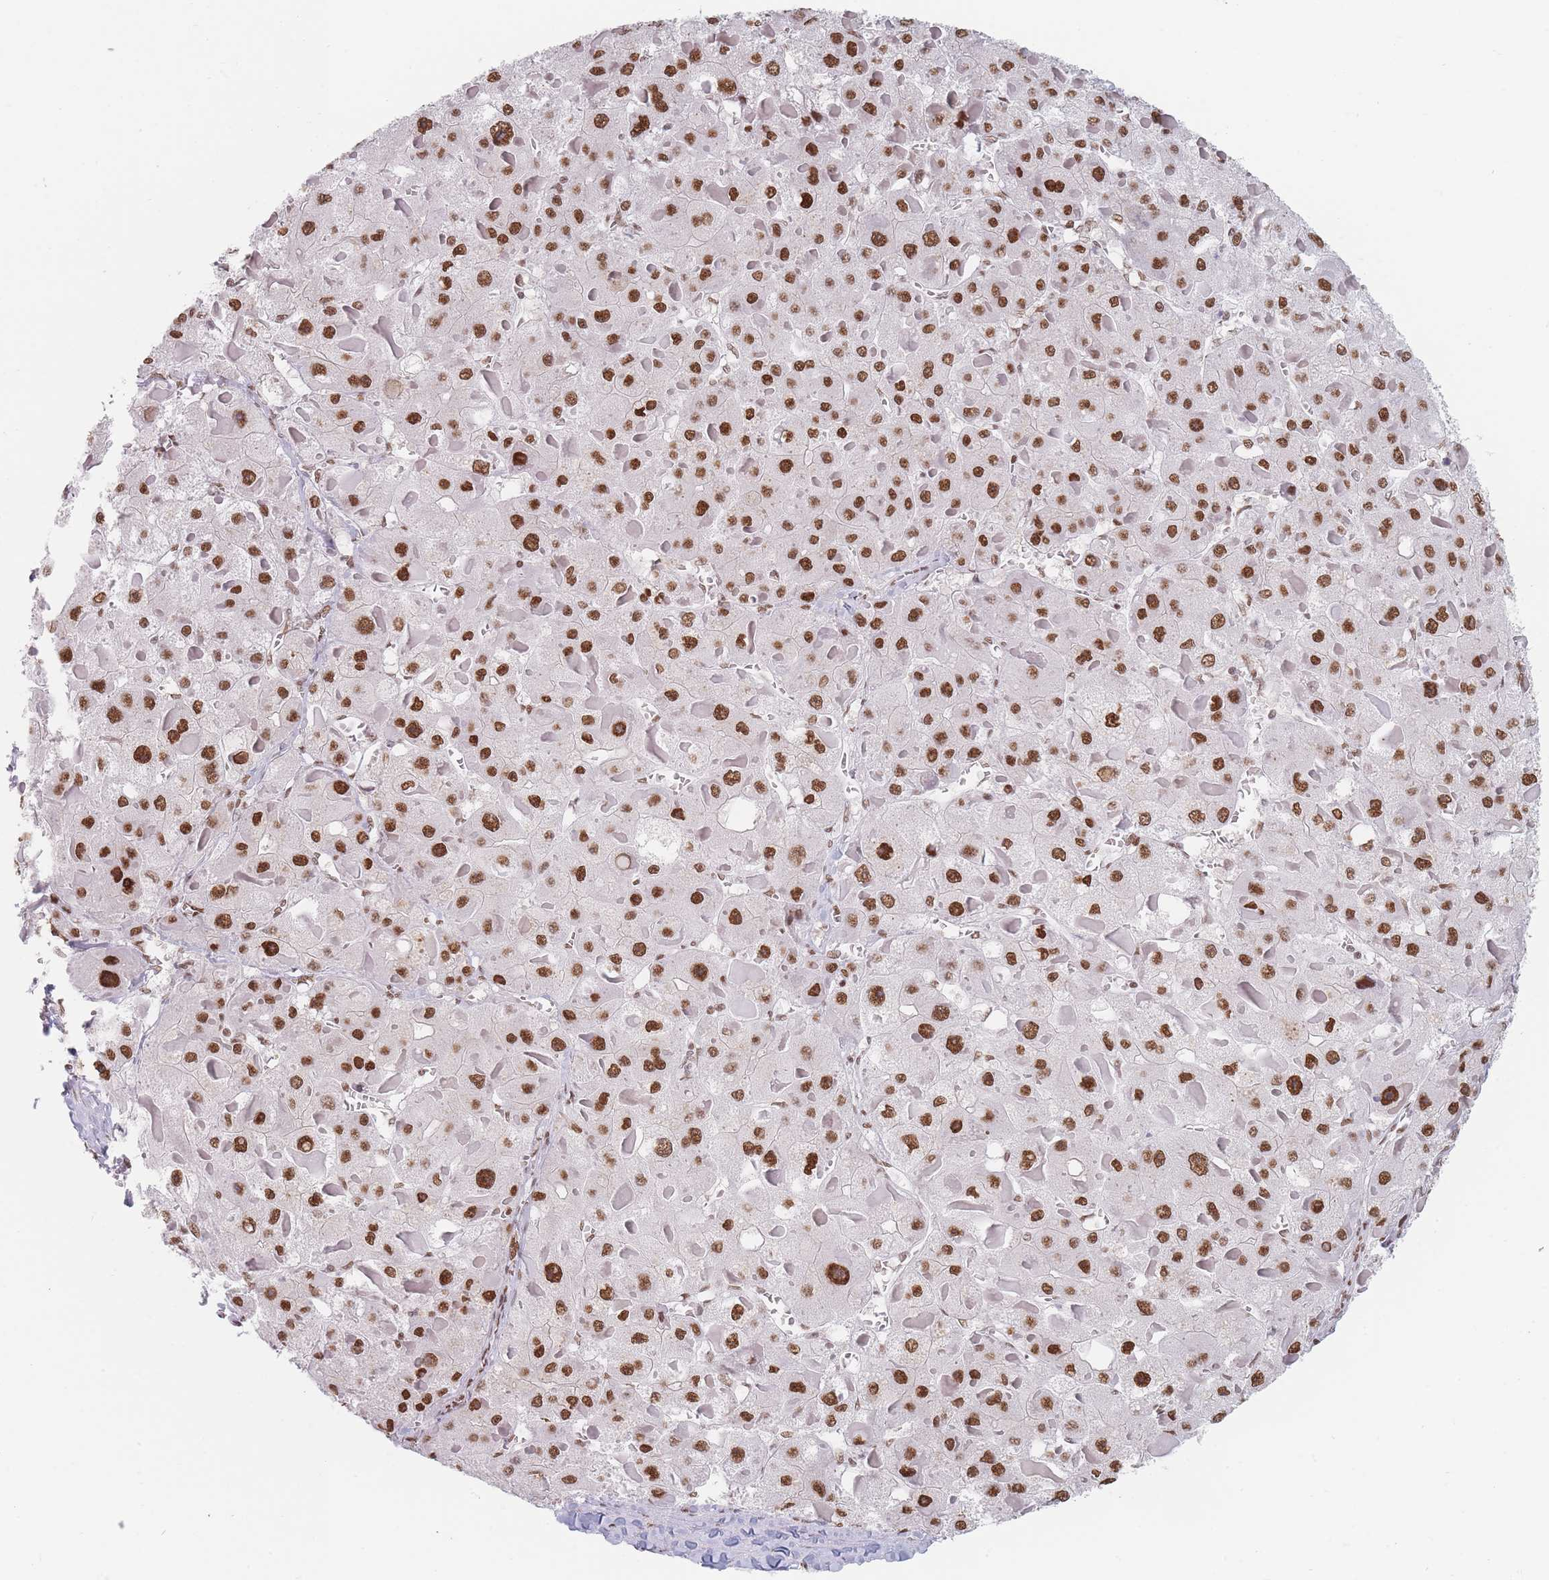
{"staining": {"intensity": "moderate", "quantity": ">75%", "location": "nuclear"}, "tissue": "liver cancer", "cell_type": "Tumor cells", "image_type": "cancer", "snomed": [{"axis": "morphology", "description": "Carcinoma, Hepatocellular, NOS"}, {"axis": "topography", "description": "Liver"}], "caption": "A high-resolution micrograph shows immunohistochemistry staining of liver cancer (hepatocellular carcinoma), which shows moderate nuclear staining in about >75% of tumor cells. Immunohistochemistry stains the protein of interest in brown and the nuclei are stained blue.", "gene": "SAFB2", "patient": {"sex": "female", "age": 73}}